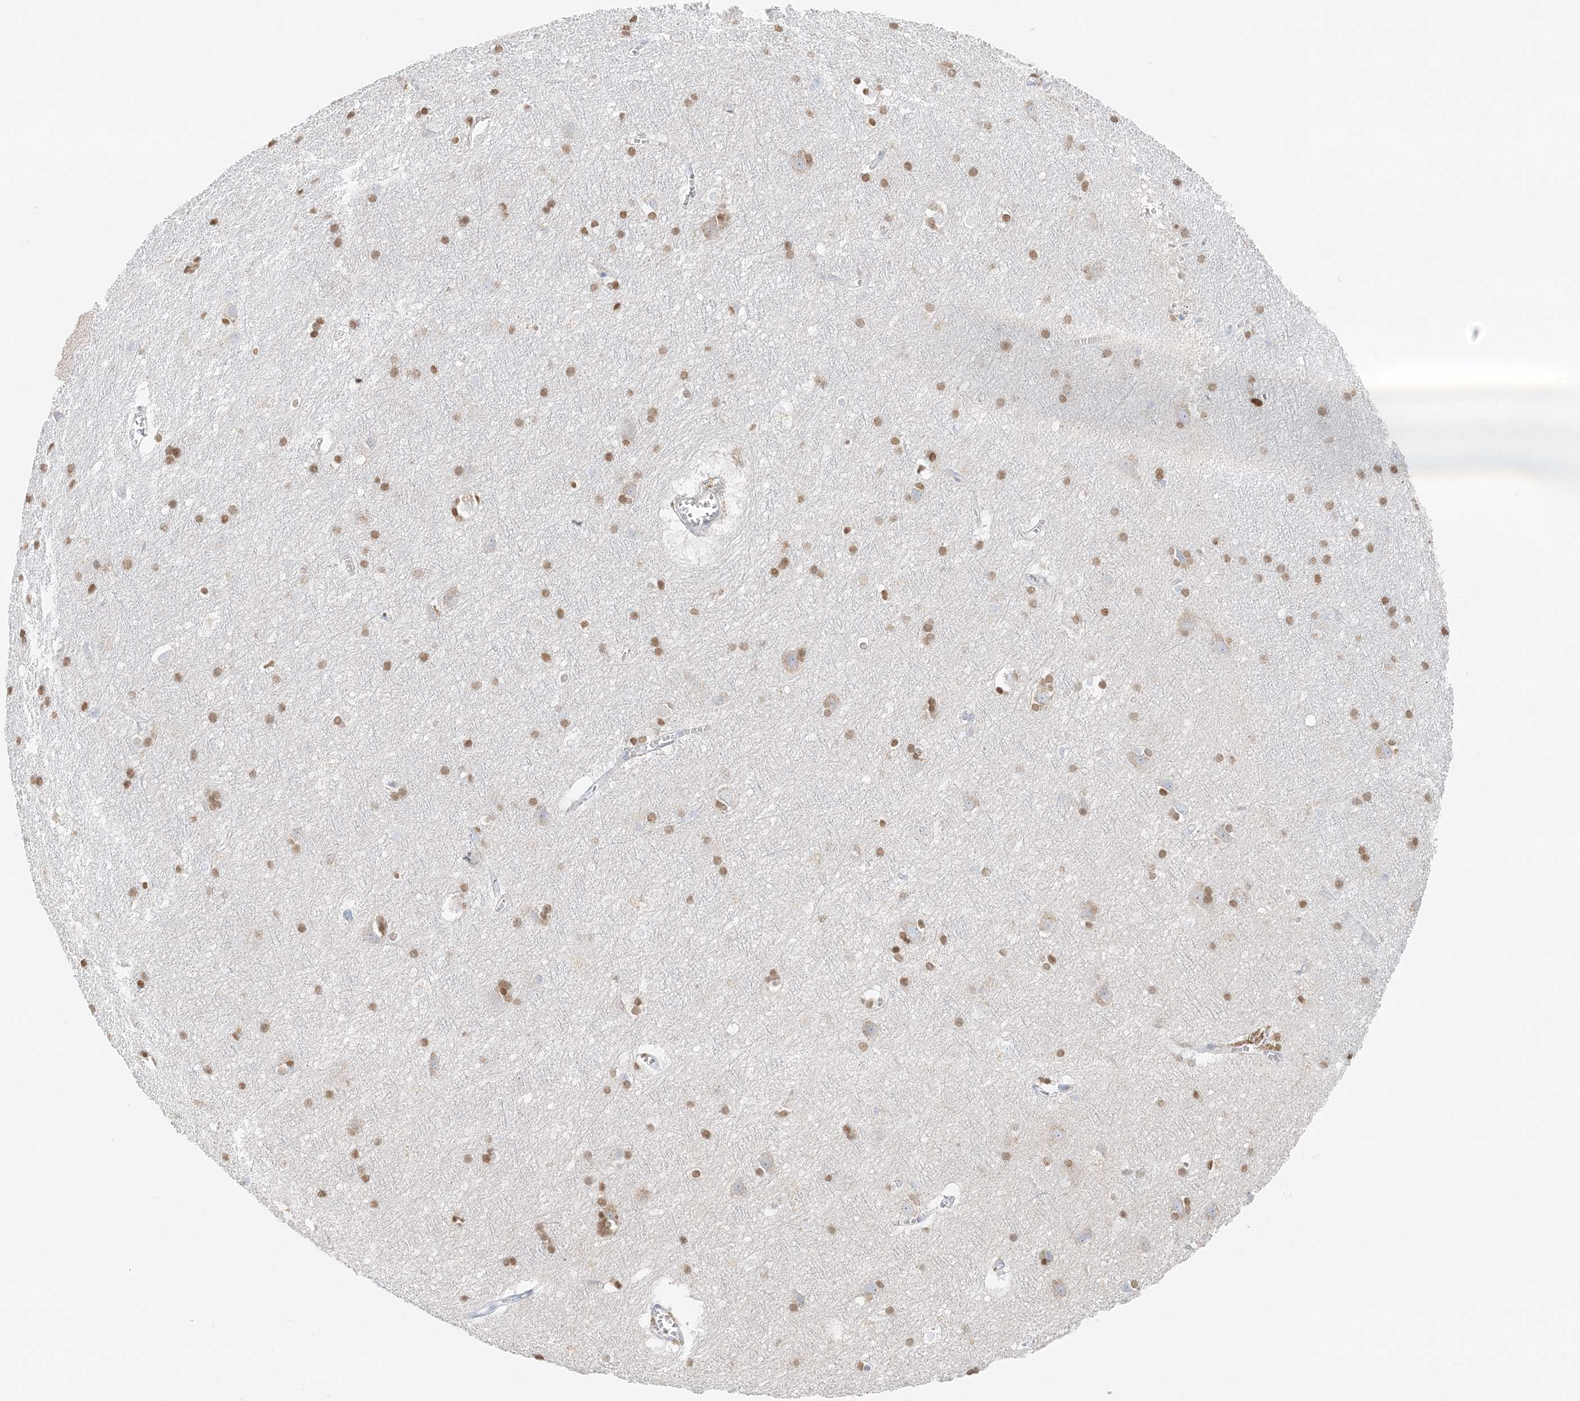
{"staining": {"intensity": "negative", "quantity": "none", "location": "none"}, "tissue": "cerebral cortex", "cell_type": "Endothelial cells", "image_type": "normal", "snomed": [{"axis": "morphology", "description": "Normal tissue, NOS"}, {"axis": "topography", "description": "Cerebral cortex"}], "caption": "Protein analysis of normal cerebral cortex exhibits no significant expression in endothelial cells.", "gene": "STK11IP", "patient": {"sex": "male", "age": 54}}